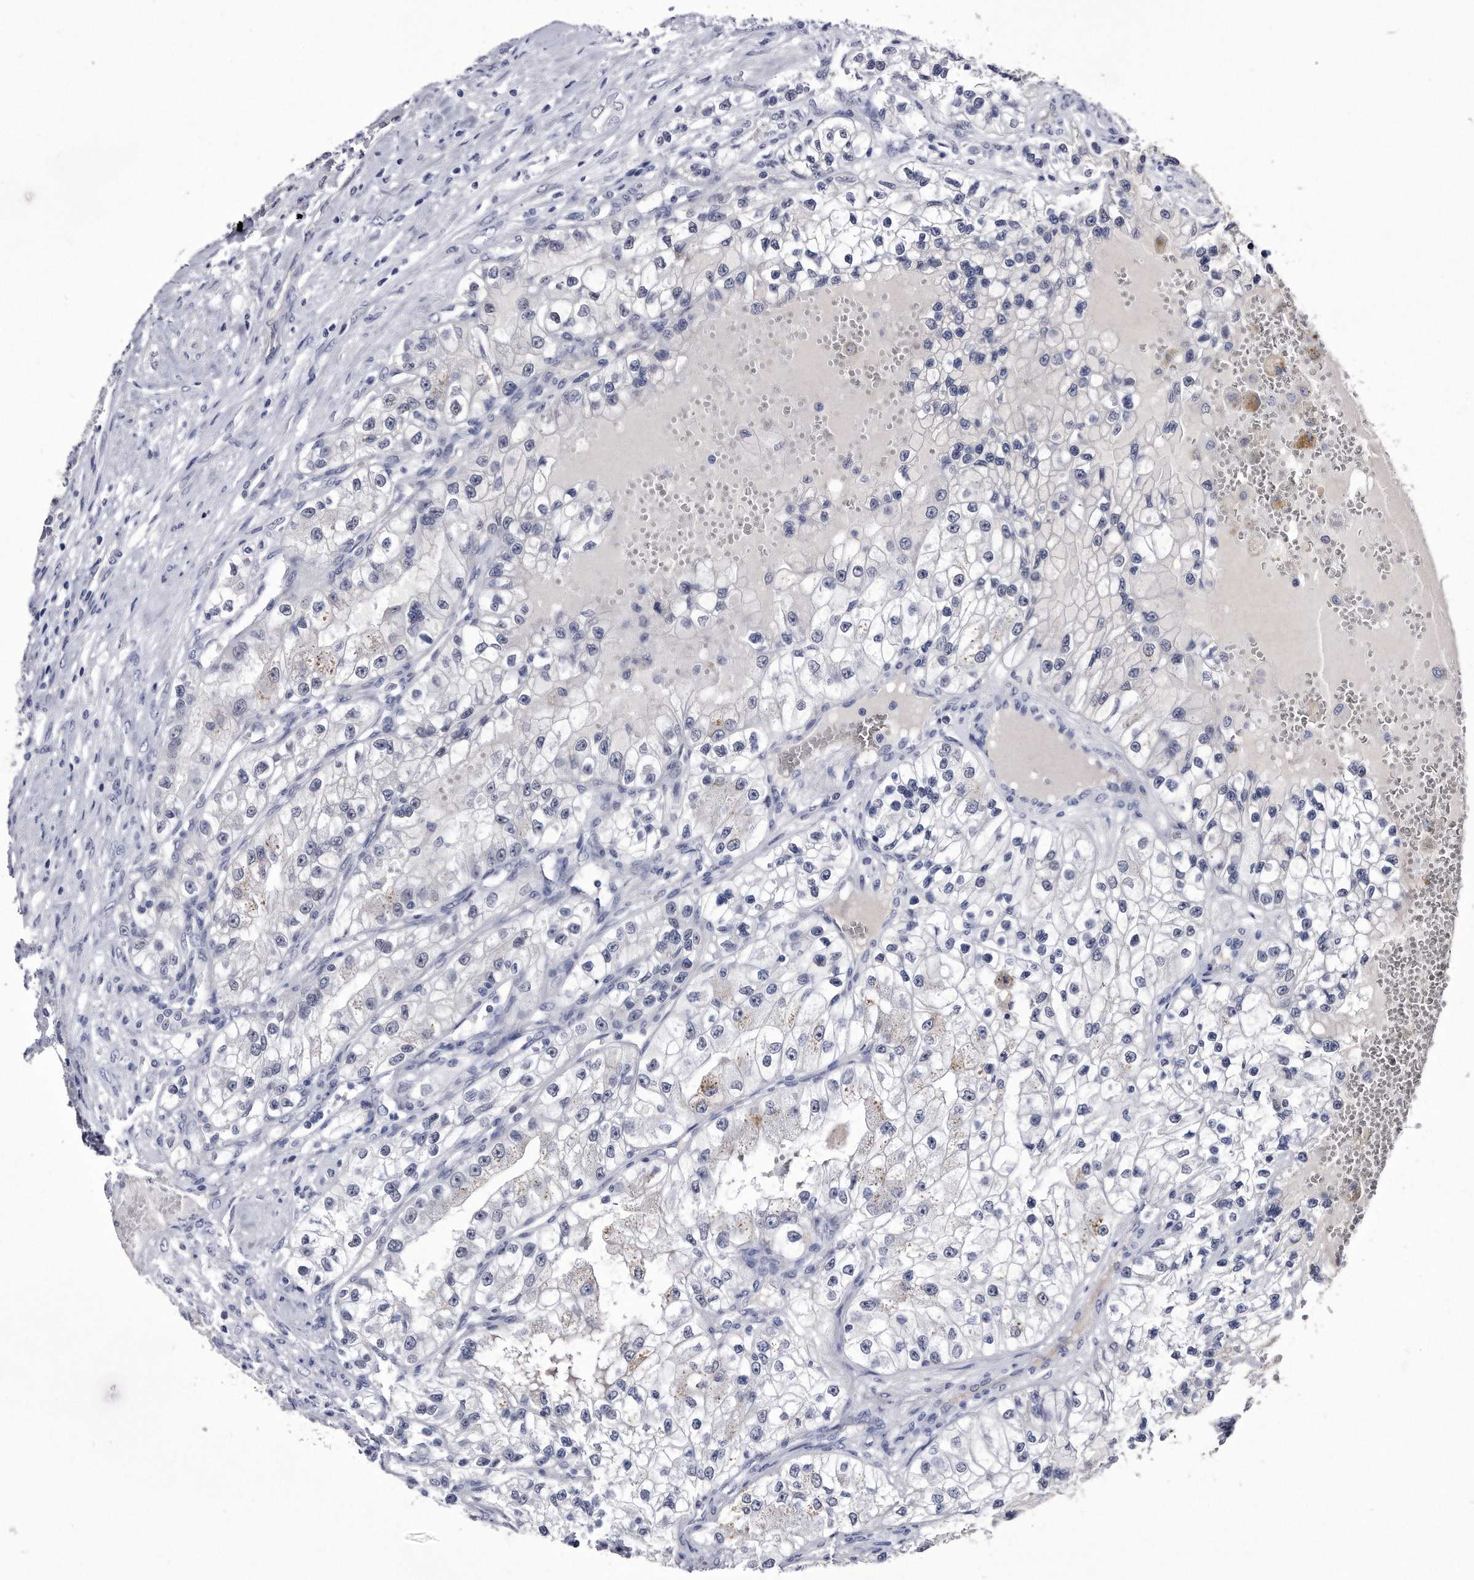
{"staining": {"intensity": "negative", "quantity": "none", "location": "none"}, "tissue": "renal cancer", "cell_type": "Tumor cells", "image_type": "cancer", "snomed": [{"axis": "morphology", "description": "Adenocarcinoma, NOS"}, {"axis": "topography", "description": "Kidney"}], "caption": "This is a photomicrograph of IHC staining of renal cancer, which shows no positivity in tumor cells. Brightfield microscopy of immunohistochemistry (IHC) stained with DAB (3,3'-diaminobenzidine) (brown) and hematoxylin (blue), captured at high magnification.", "gene": "KCTD8", "patient": {"sex": "female", "age": 57}}